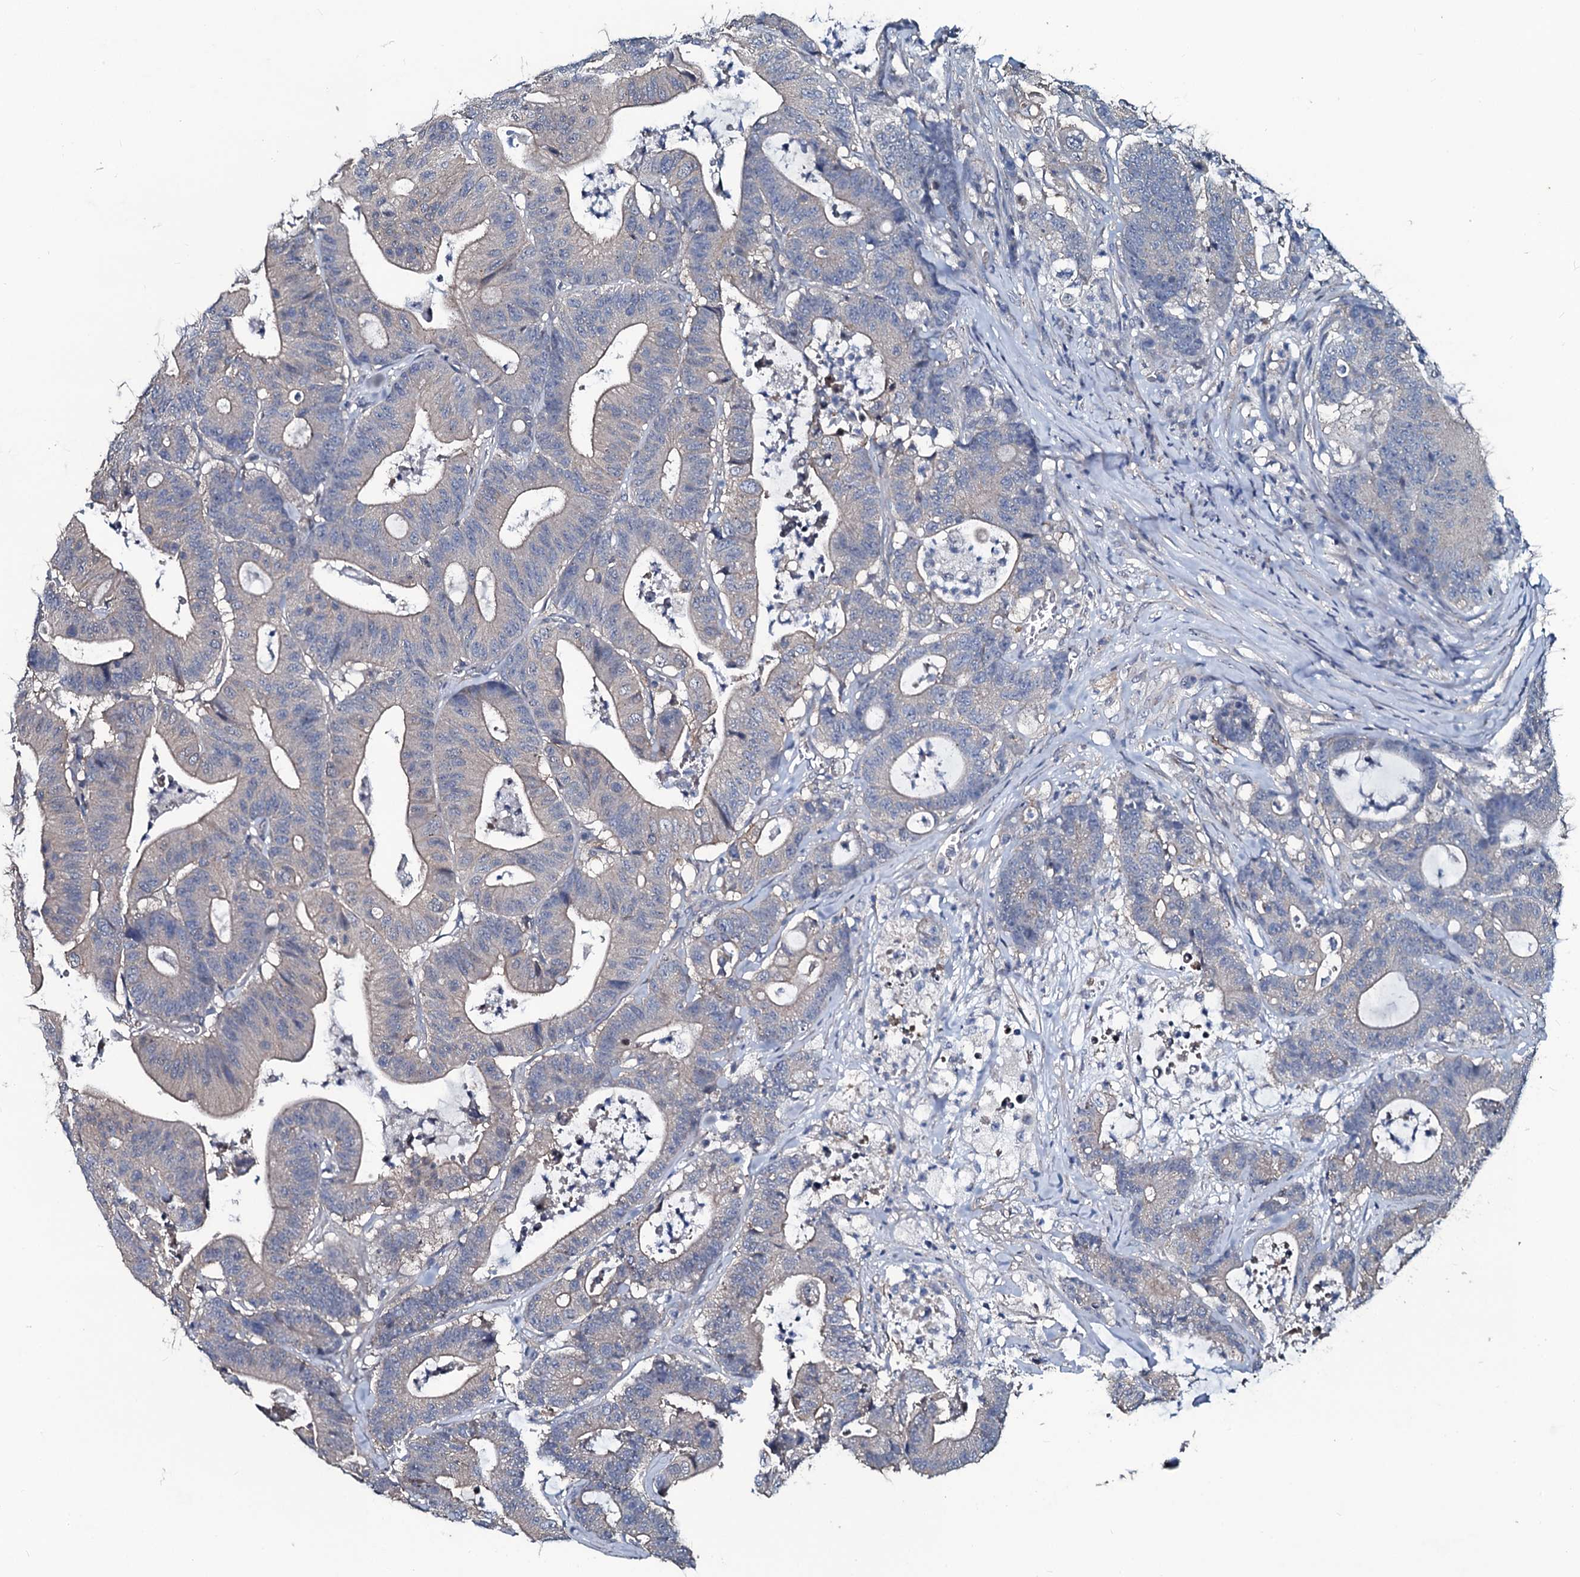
{"staining": {"intensity": "negative", "quantity": "none", "location": "none"}, "tissue": "colorectal cancer", "cell_type": "Tumor cells", "image_type": "cancer", "snomed": [{"axis": "morphology", "description": "Adenocarcinoma, NOS"}, {"axis": "topography", "description": "Colon"}], "caption": "This is an IHC histopathology image of colorectal cancer (adenocarcinoma). There is no positivity in tumor cells.", "gene": "USPL1", "patient": {"sex": "female", "age": 84}}